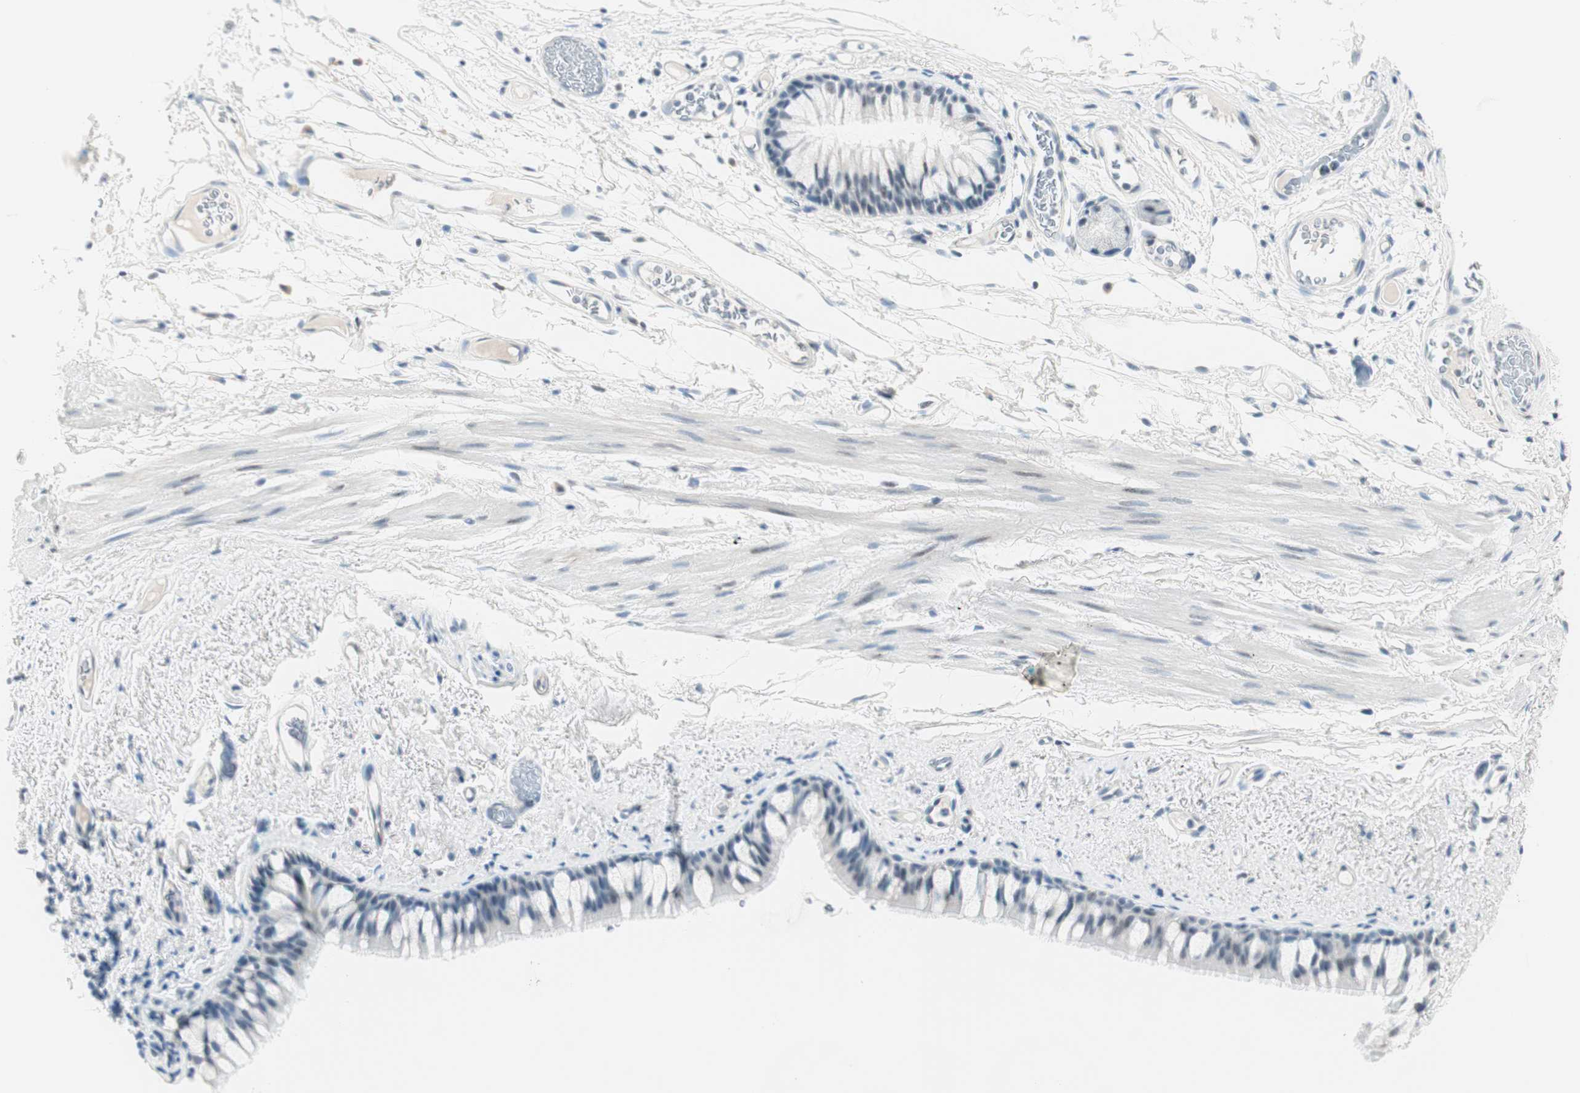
{"staining": {"intensity": "negative", "quantity": "none", "location": "none"}, "tissue": "bronchus", "cell_type": "Respiratory epithelial cells", "image_type": "normal", "snomed": [{"axis": "morphology", "description": "Normal tissue, NOS"}, {"axis": "topography", "description": "Bronchus"}], "caption": "This is a image of IHC staining of normal bronchus, which shows no staining in respiratory epithelial cells.", "gene": "HOXB13", "patient": {"sex": "female", "age": 73}}